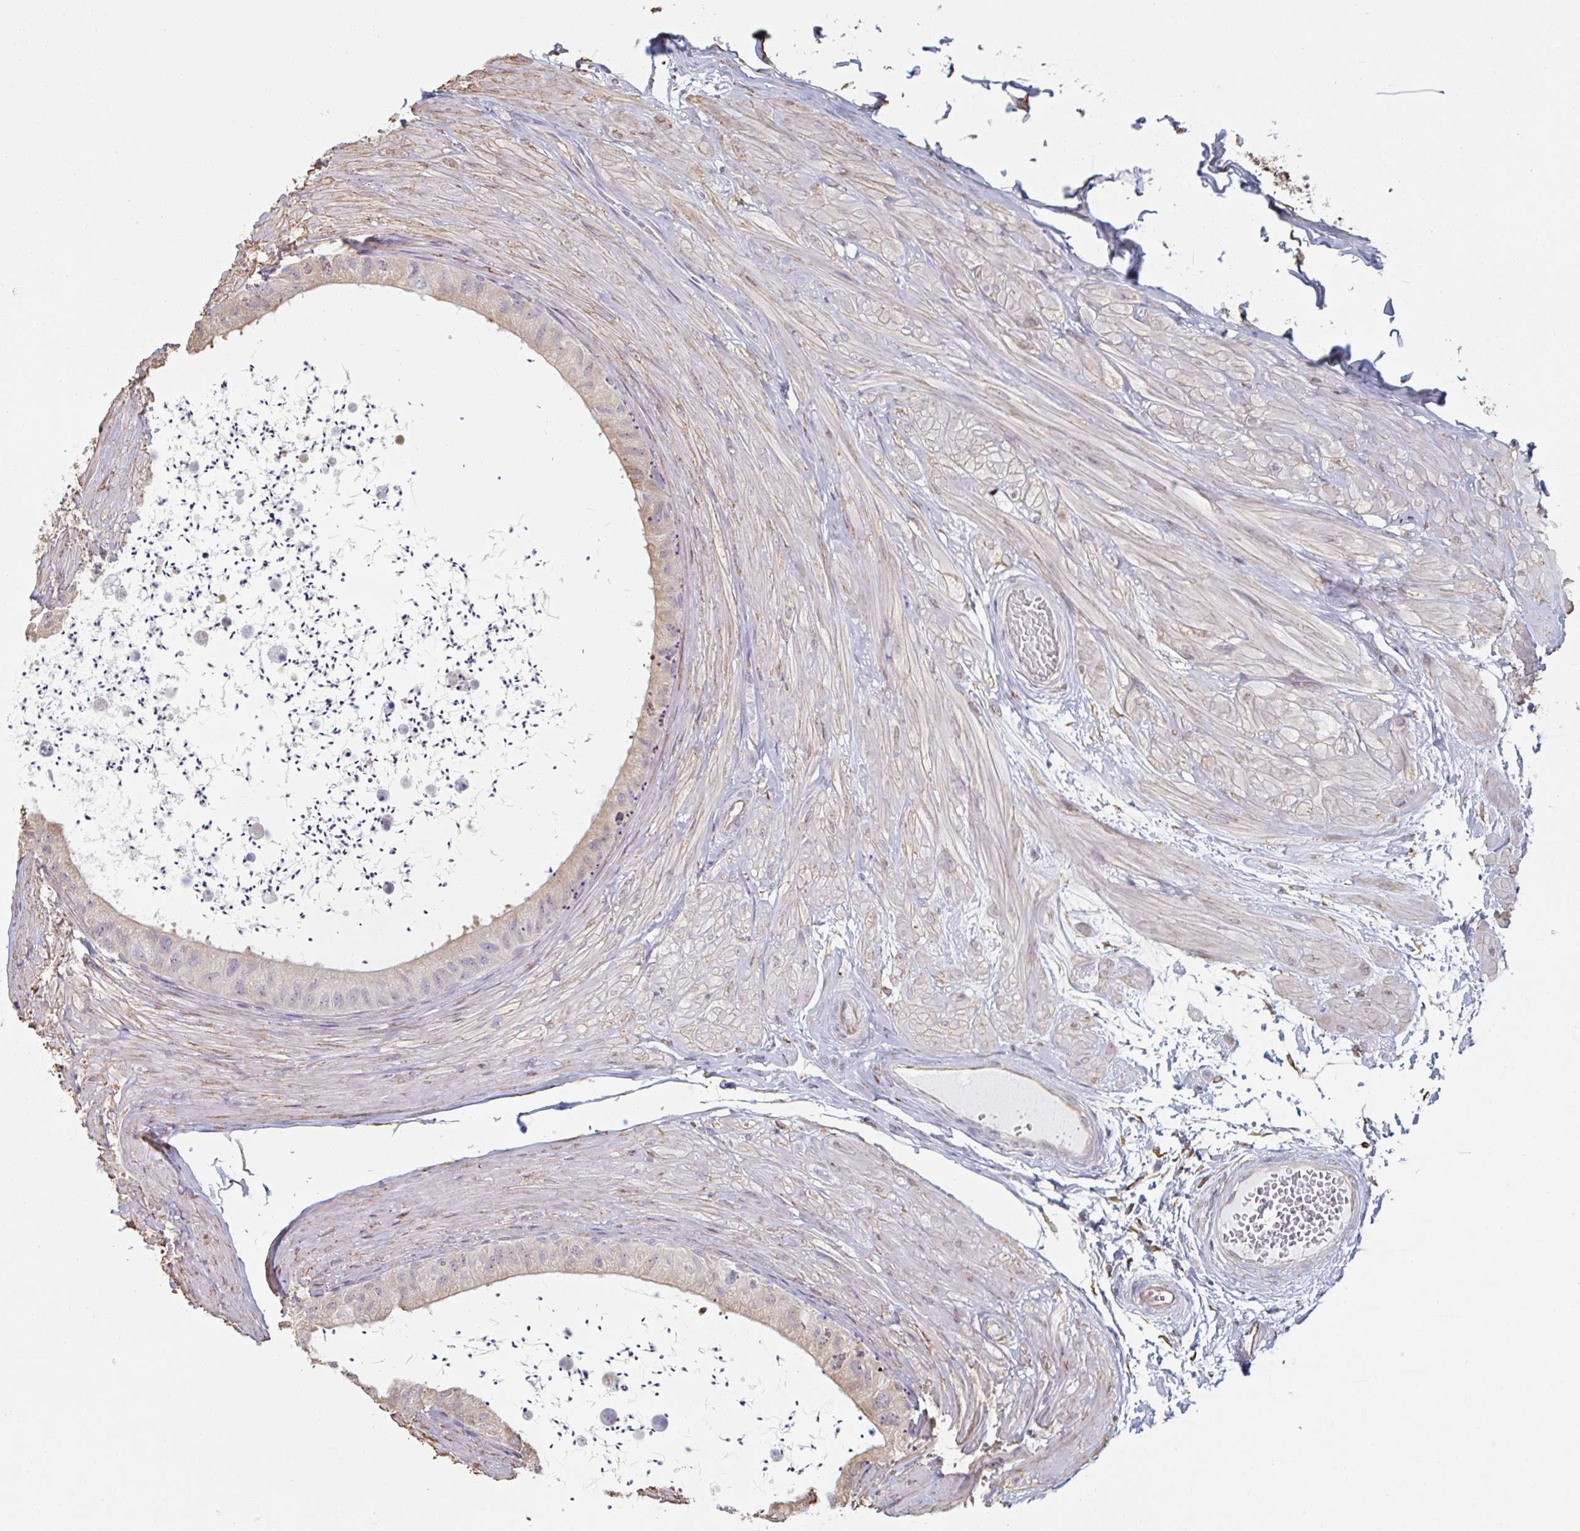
{"staining": {"intensity": "weak", "quantity": "25%-75%", "location": "cytoplasmic/membranous"}, "tissue": "epididymis", "cell_type": "Glandular cells", "image_type": "normal", "snomed": [{"axis": "morphology", "description": "Normal tissue, NOS"}, {"axis": "topography", "description": "Epididymis"}, {"axis": "topography", "description": "Peripheral nerve tissue"}], "caption": "Immunohistochemical staining of normal epididymis displays 25%-75% levels of weak cytoplasmic/membranous protein positivity in about 25%-75% of glandular cells. (Brightfield microscopy of DAB IHC at high magnification).", "gene": "RAB5IF", "patient": {"sex": "male", "age": 32}}